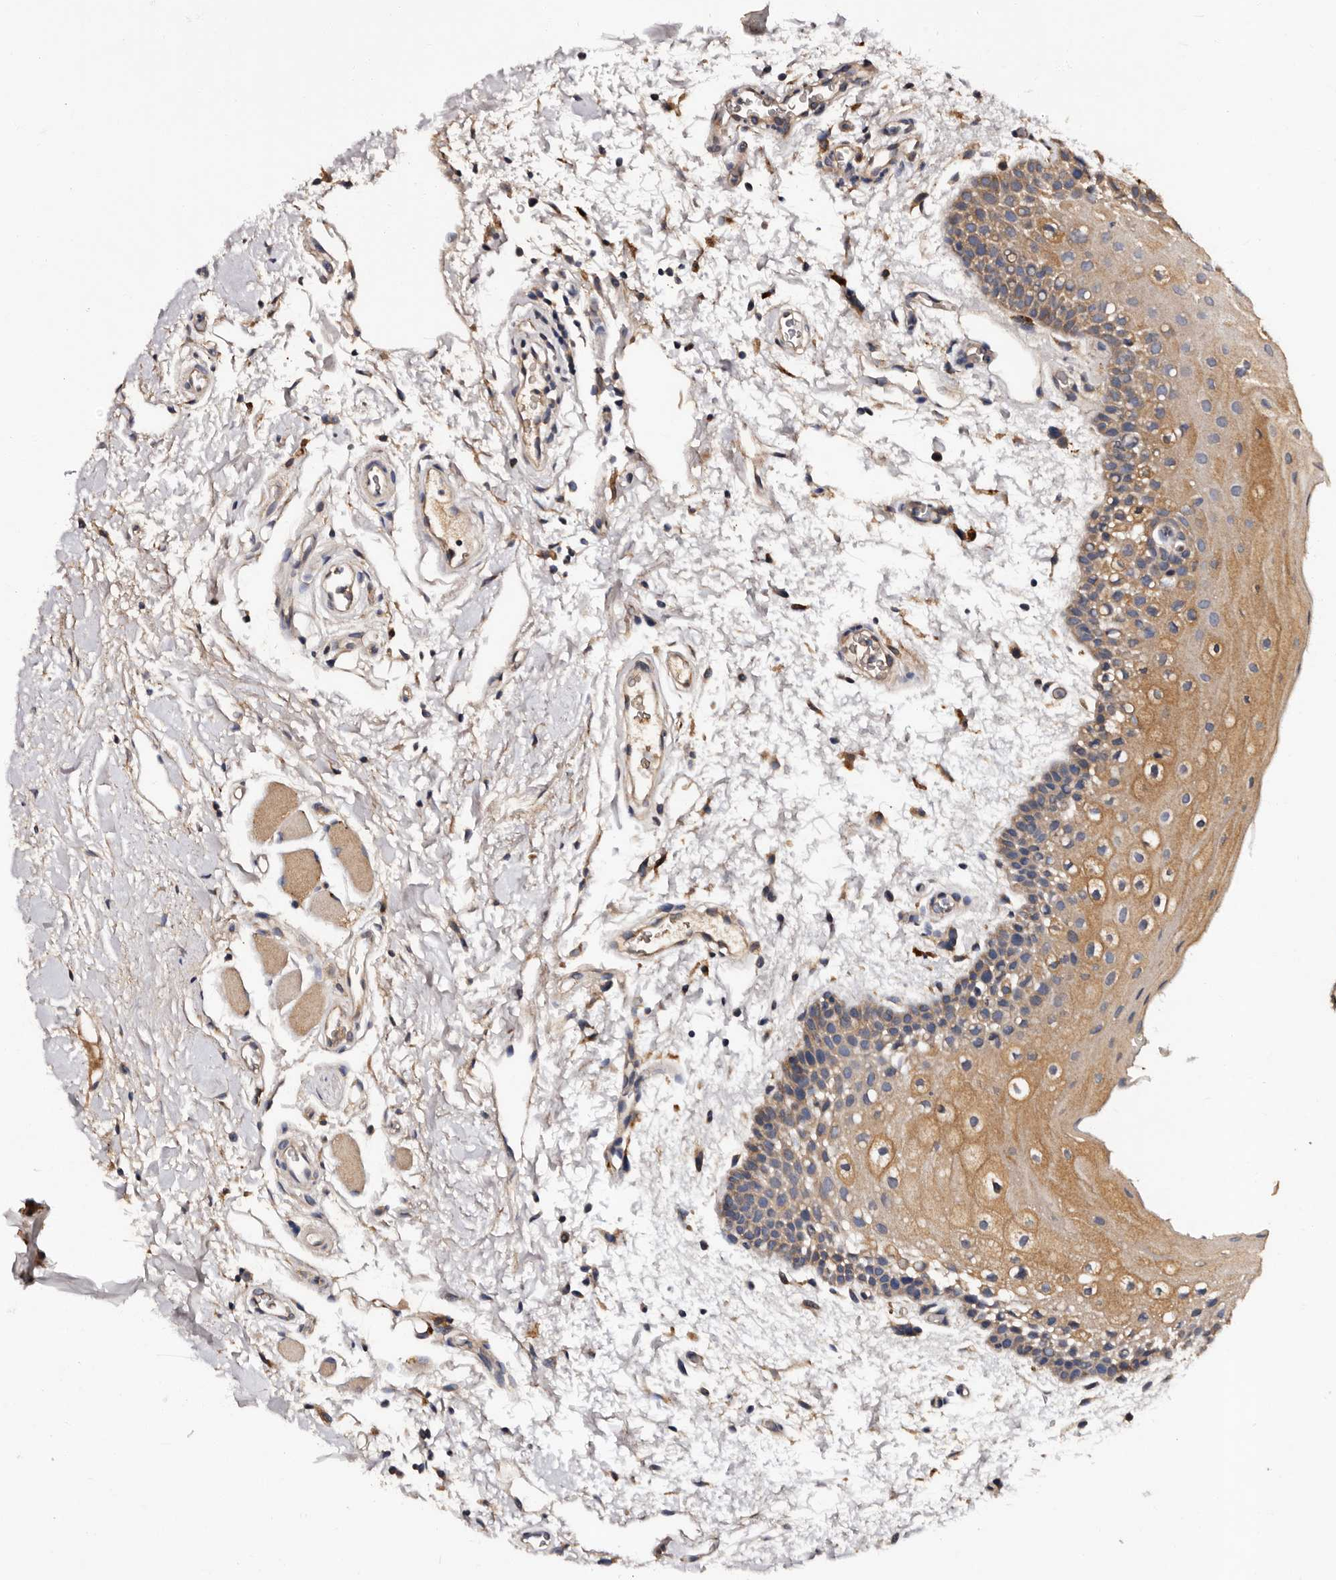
{"staining": {"intensity": "moderate", "quantity": "25%-75%", "location": "cytoplasmic/membranous"}, "tissue": "oral mucosa", "cell_type": "Squamous epithelial cells", "image_type": "normal", "snomed": [{"axis": "morphology", "description": "Normal tissue, NOS"}, {"axis": "topography", "description": "Oral tissue"}], "caption": "High-power microscopy captured an immunohistochemistry micrograph of normal oral mucosa, revealing moderate cytoplasmic/membranous positivity in about 25%-75% of squamous epithelial cells.", "gene": "ADCK5", "patient": {"sex": "male", "age": 62}}